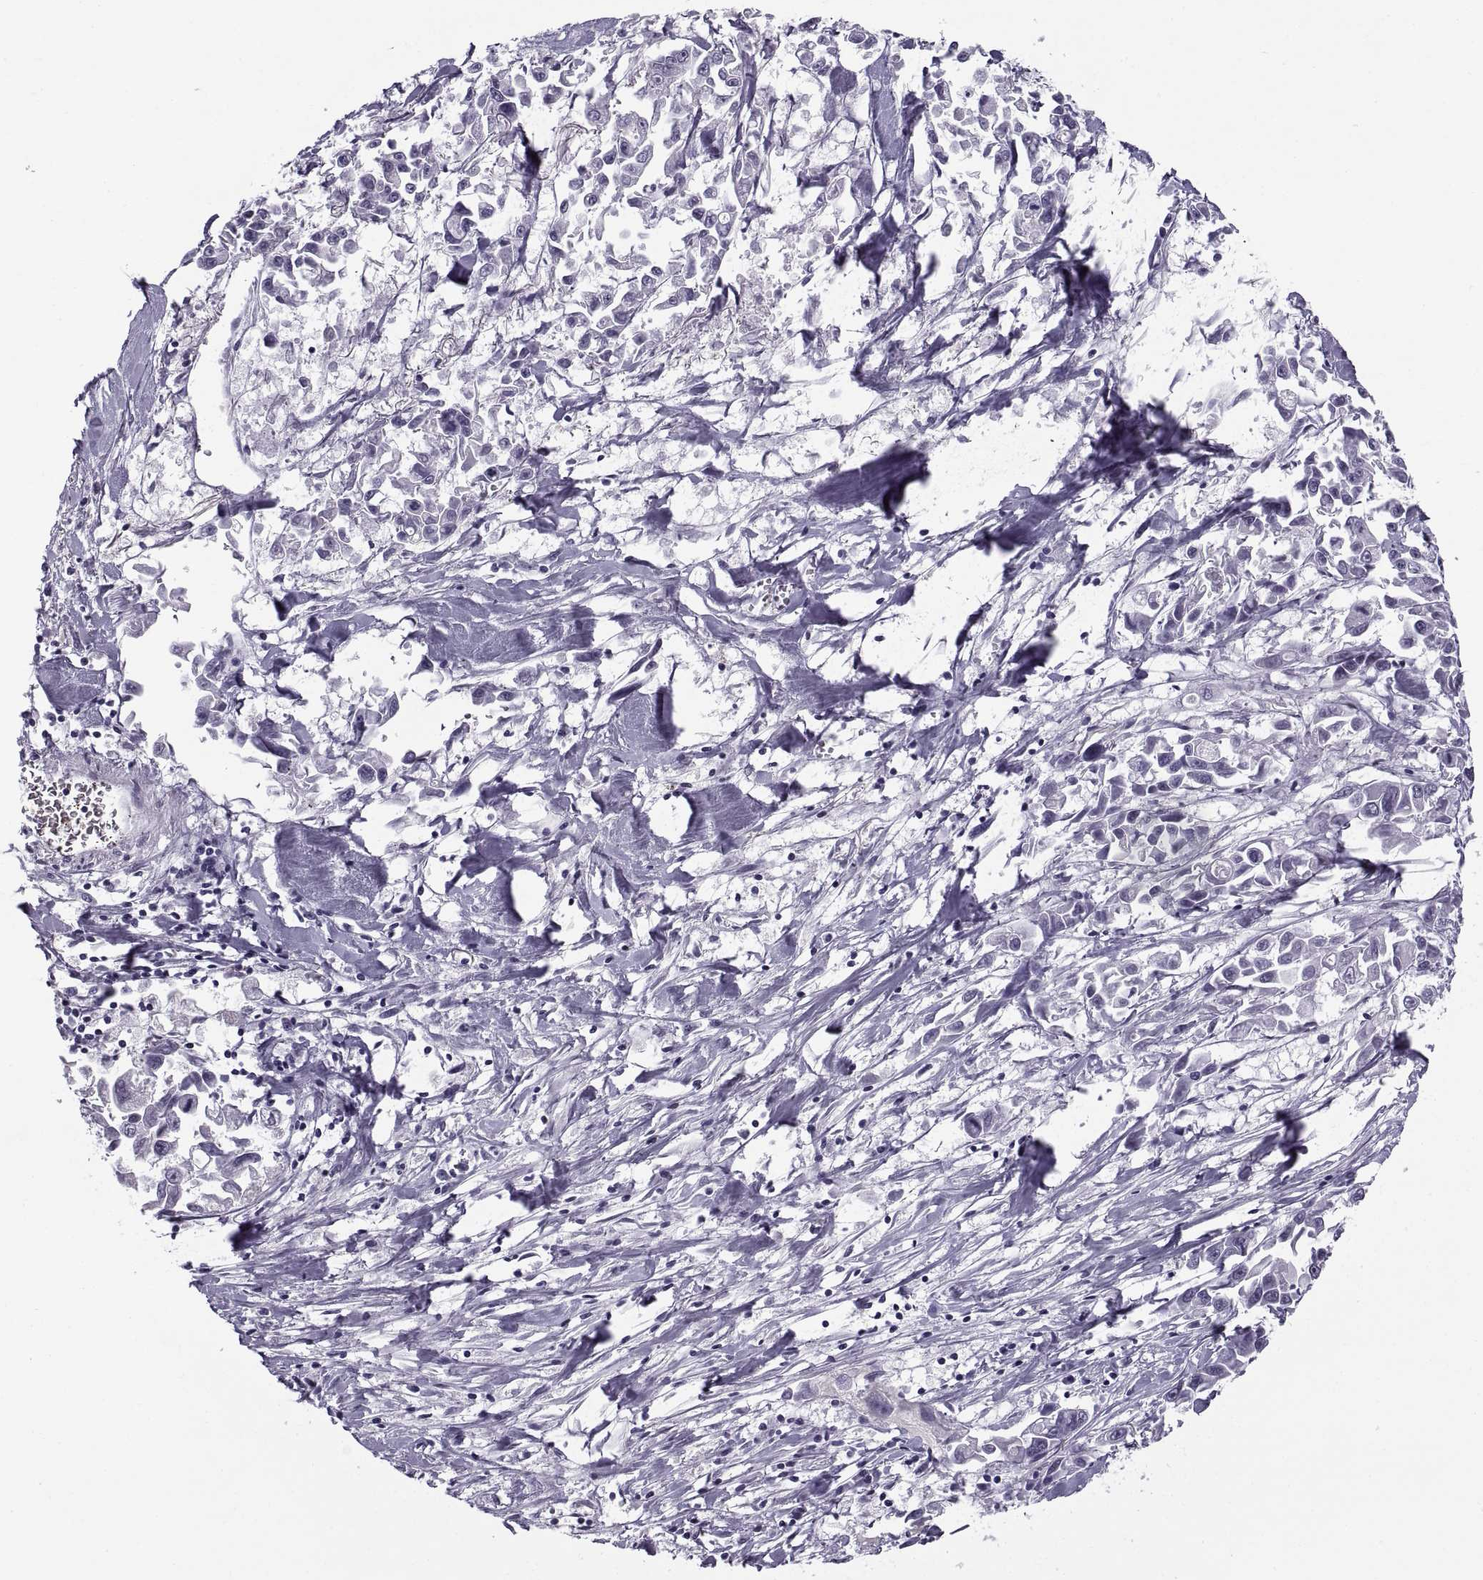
{"staining": {"intensity": "negative", "quantity": "none", "location": "none"}, "tissue": "pancreatic cancer", "cell_type": "Tumor cells", "image_type": "cancer", "snomed": [{"axis": "morphology", "description": "Adenocarcinoma, NOS"}, {"axis": "topography", "description": "Pancreas"}], "caption": "High magnification brightfield microscopy of pancreatic cancer stained with DAB (brown) and counterstained with hematoxylin (blue): tumor cells show no significant expression.", "gene": "TBC1D3G", "patient": {"sex": "female", "age": 83}}